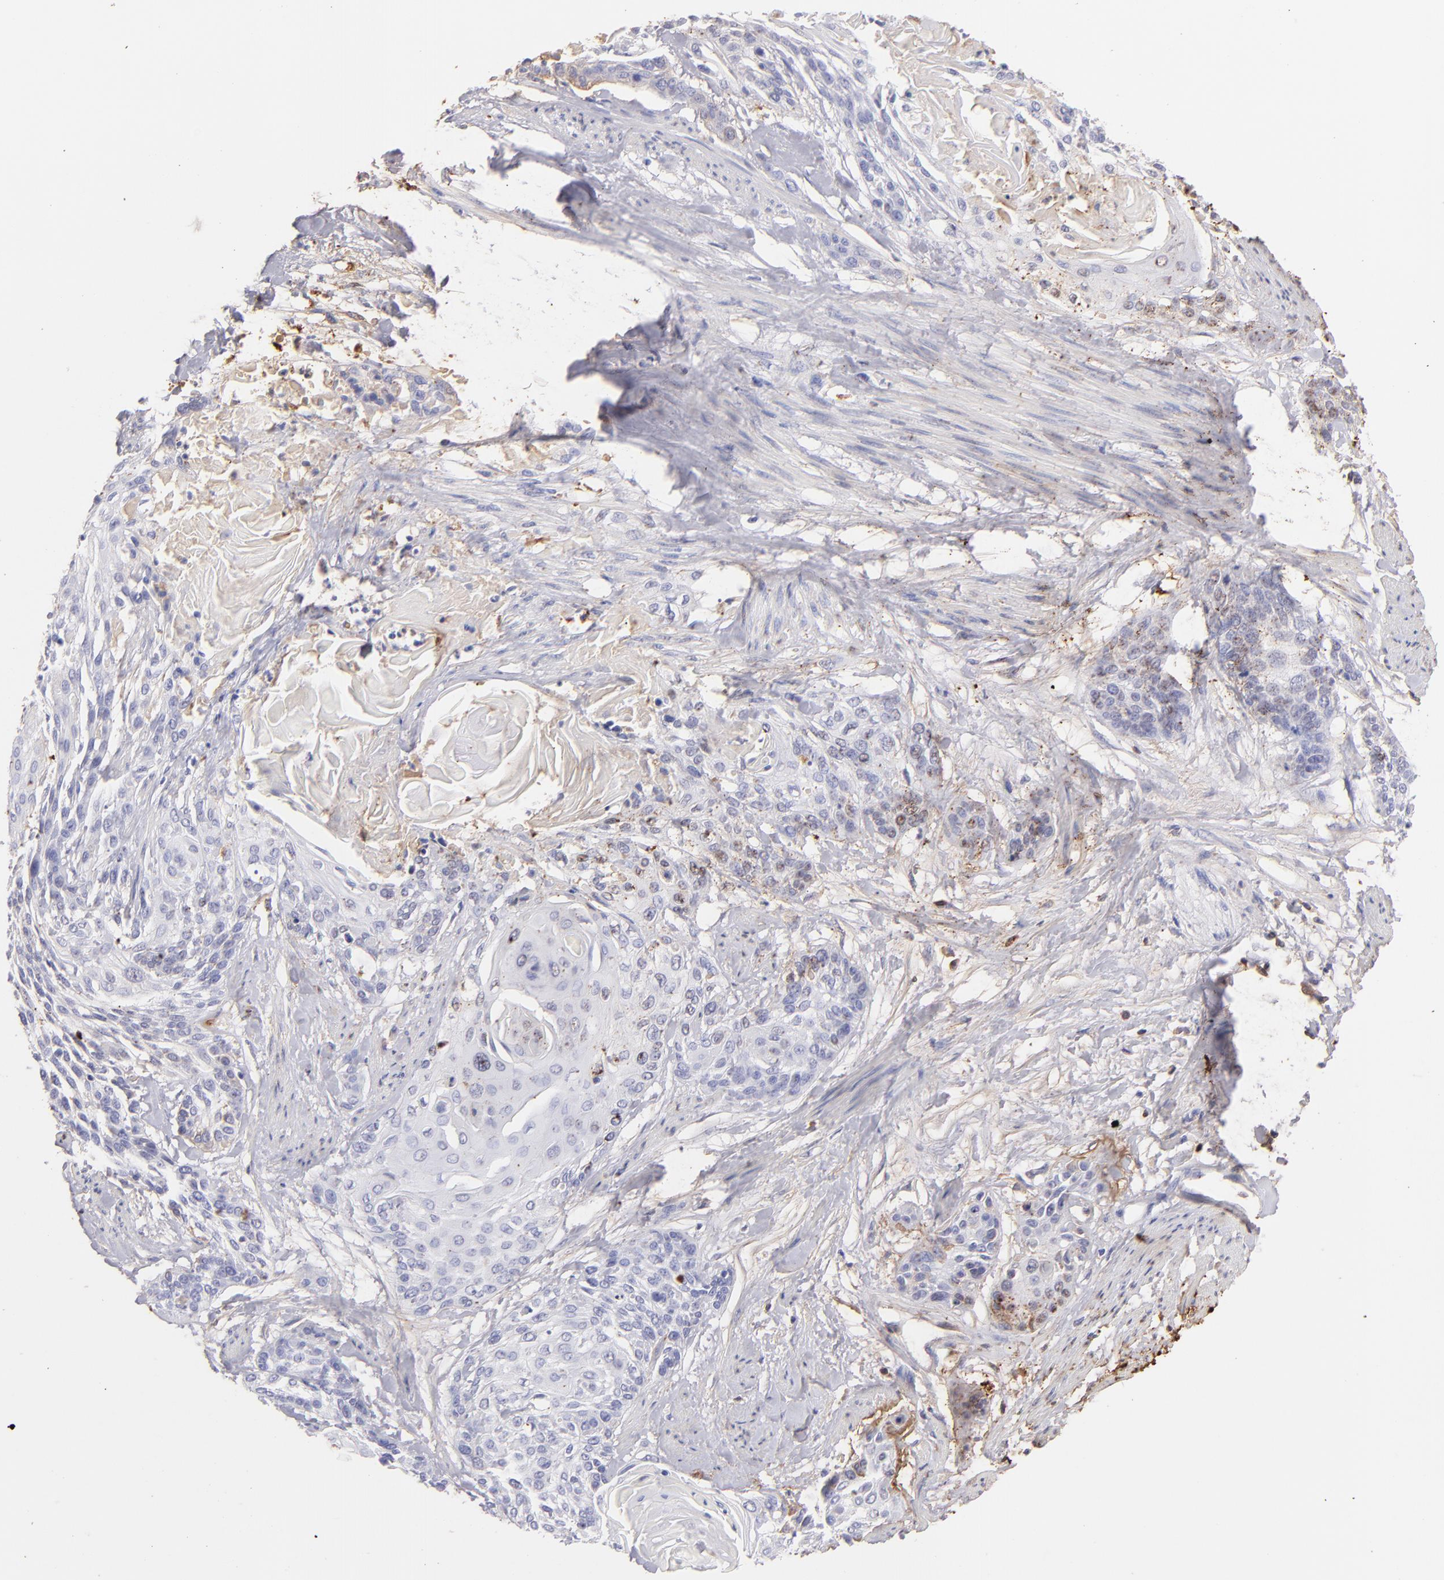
{"staining": {"intensity": "weak", "quantity": "<25%", "location": "cytoplasmic/membranous"}, "tissue": "cervical cancer", "cell_type": "Tumor cells", "image_type": "cancer", "snomed": [{"axis": "morphology", "description": "Squamous cell carcinoma, NOS"}, {"axis": "topography", "description": "Cervix"}], "caption": "A photomicrograph of cervical cancer (squamous cell carcinoma) stained for a protein exhibits no brown staining in tumor cells.", "gene": "FGB", "patient": {"sex": "female", "age": 57}}